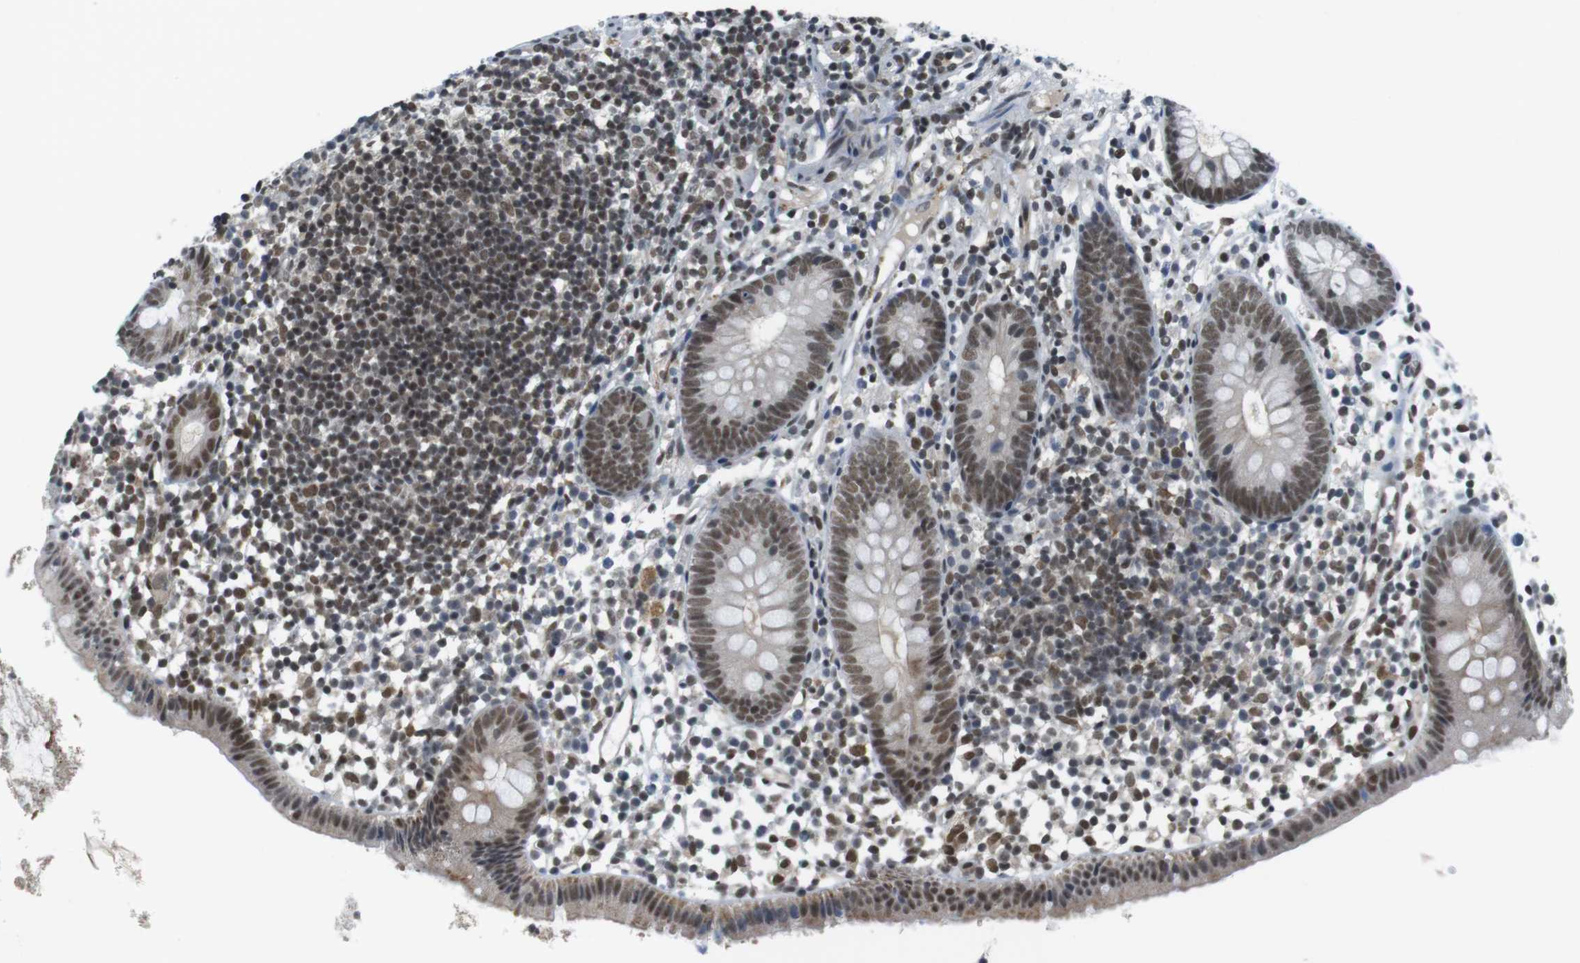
{"staining": {"intensity": "moderate", "quantity": "25%-75%", "location": "cytoplasmic/membranous,nuclear"}, "tissue": "appendix", "cell_type": "Glandular cells", "image_type": "normal", "snomed": [{"axis": "morphology", "description": "Normal tissue, NOS"}, {"axis": "topography", "description": "Appendix"}], "caption": "IHC of benign human appendix exhibits medium levels of moderate cytoplasmic/membranous,nuclear expression in approximately 25%-75% of glandular cells. The staining was performed using DAB, with brown indicating positive protein expression. Nuclei are stained blue with hematoxylin.", "gene": "BRD4", "patient": {"sex": "female", "age": 20}}